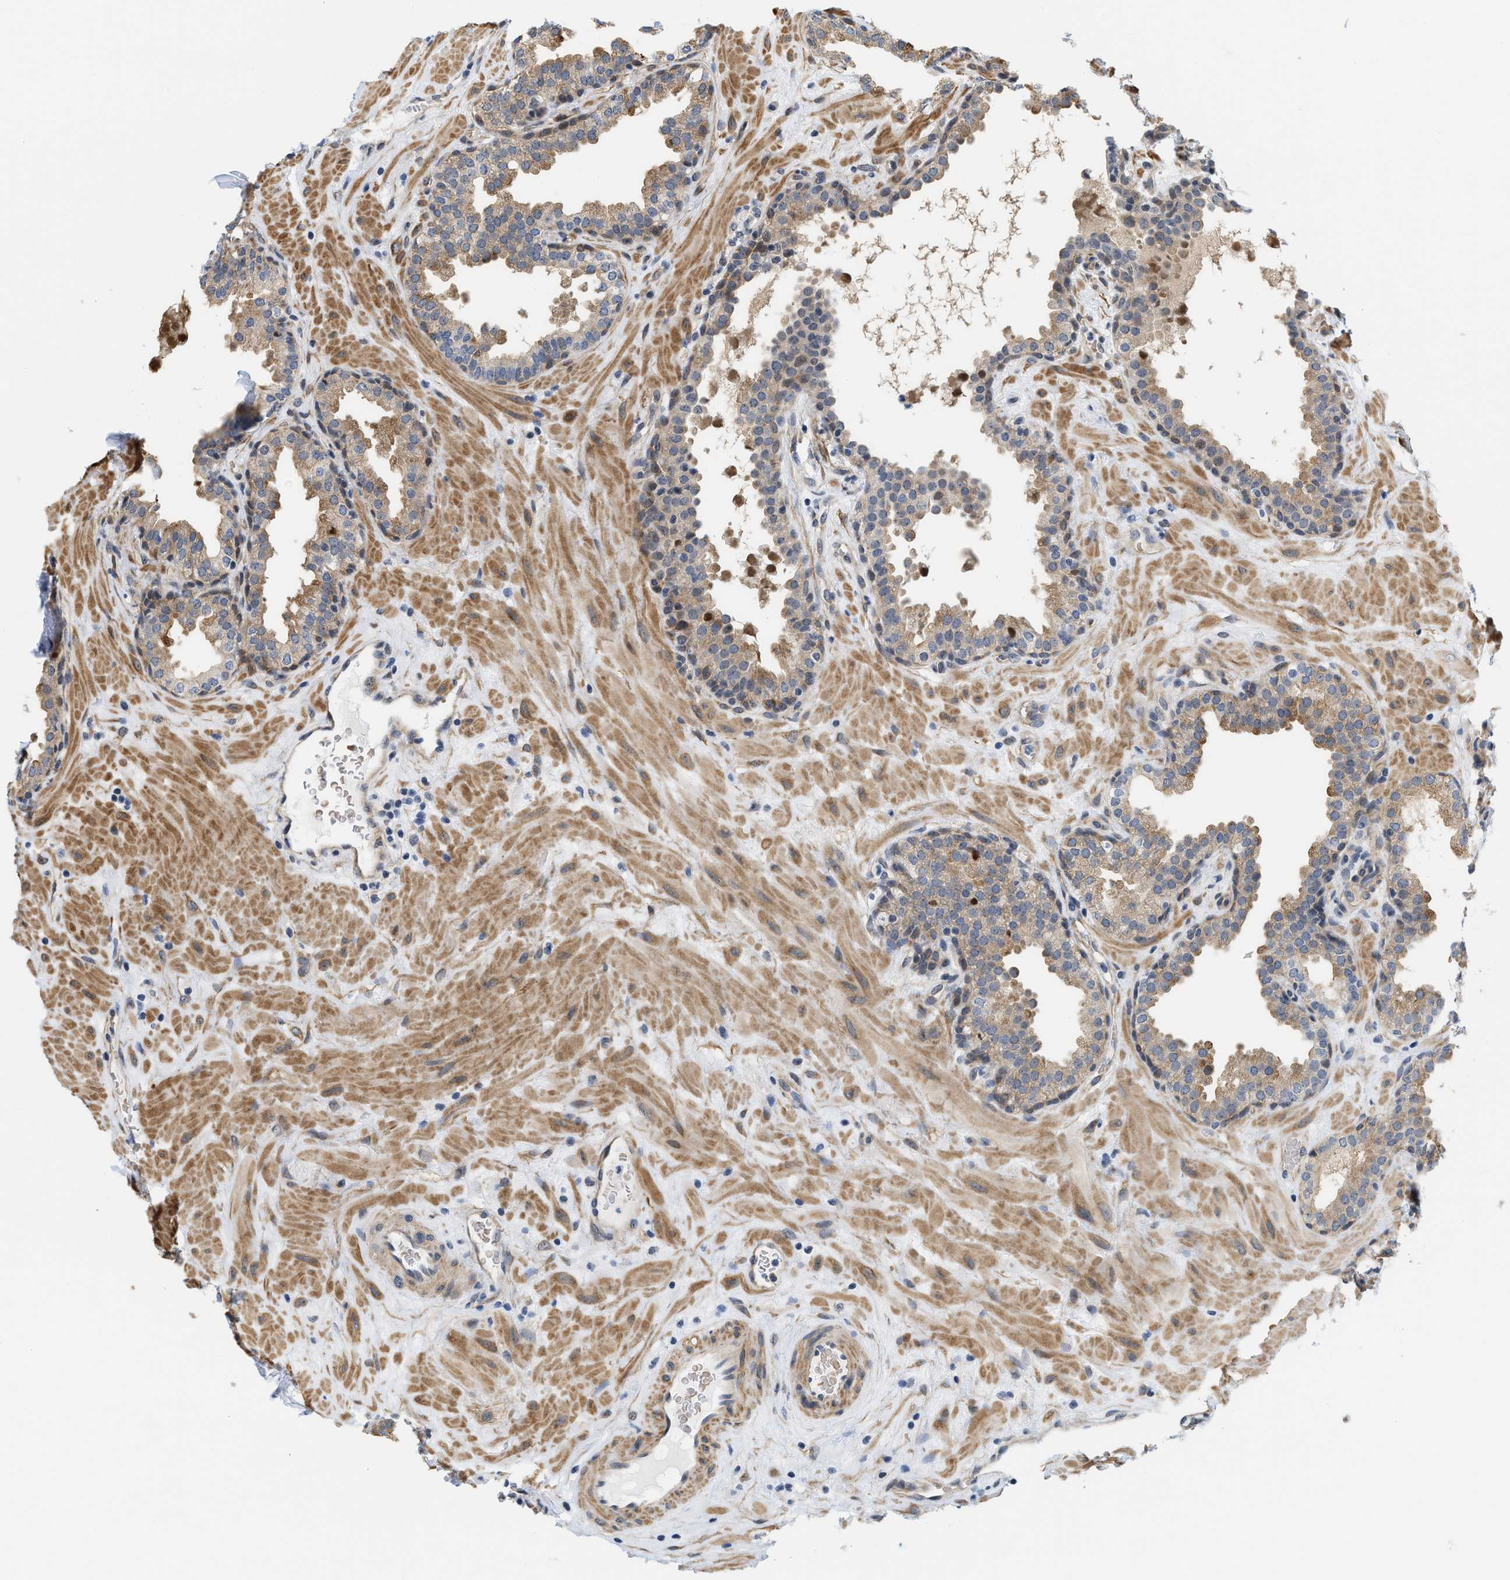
{"staining": {"intensity": "moderate", "quantity": "25%-75%", "location": "cytoplasmic/membranous"}, "tissue": "prostate", "cell_type": "Glandular cells", "image_type": "normal", "snomed": [{"axis": "morphology", "description": "Normal tissue, NOS"}, {"axis": "topography", "description": "Prostate"}], "caption": "Glandular cells display moderate cytoplasmic/membranous expression in approximately 25%-75% of cells in benign prostate.", "gene": "GPRASP2", "patient": {"sex": "male", "age": 51}}